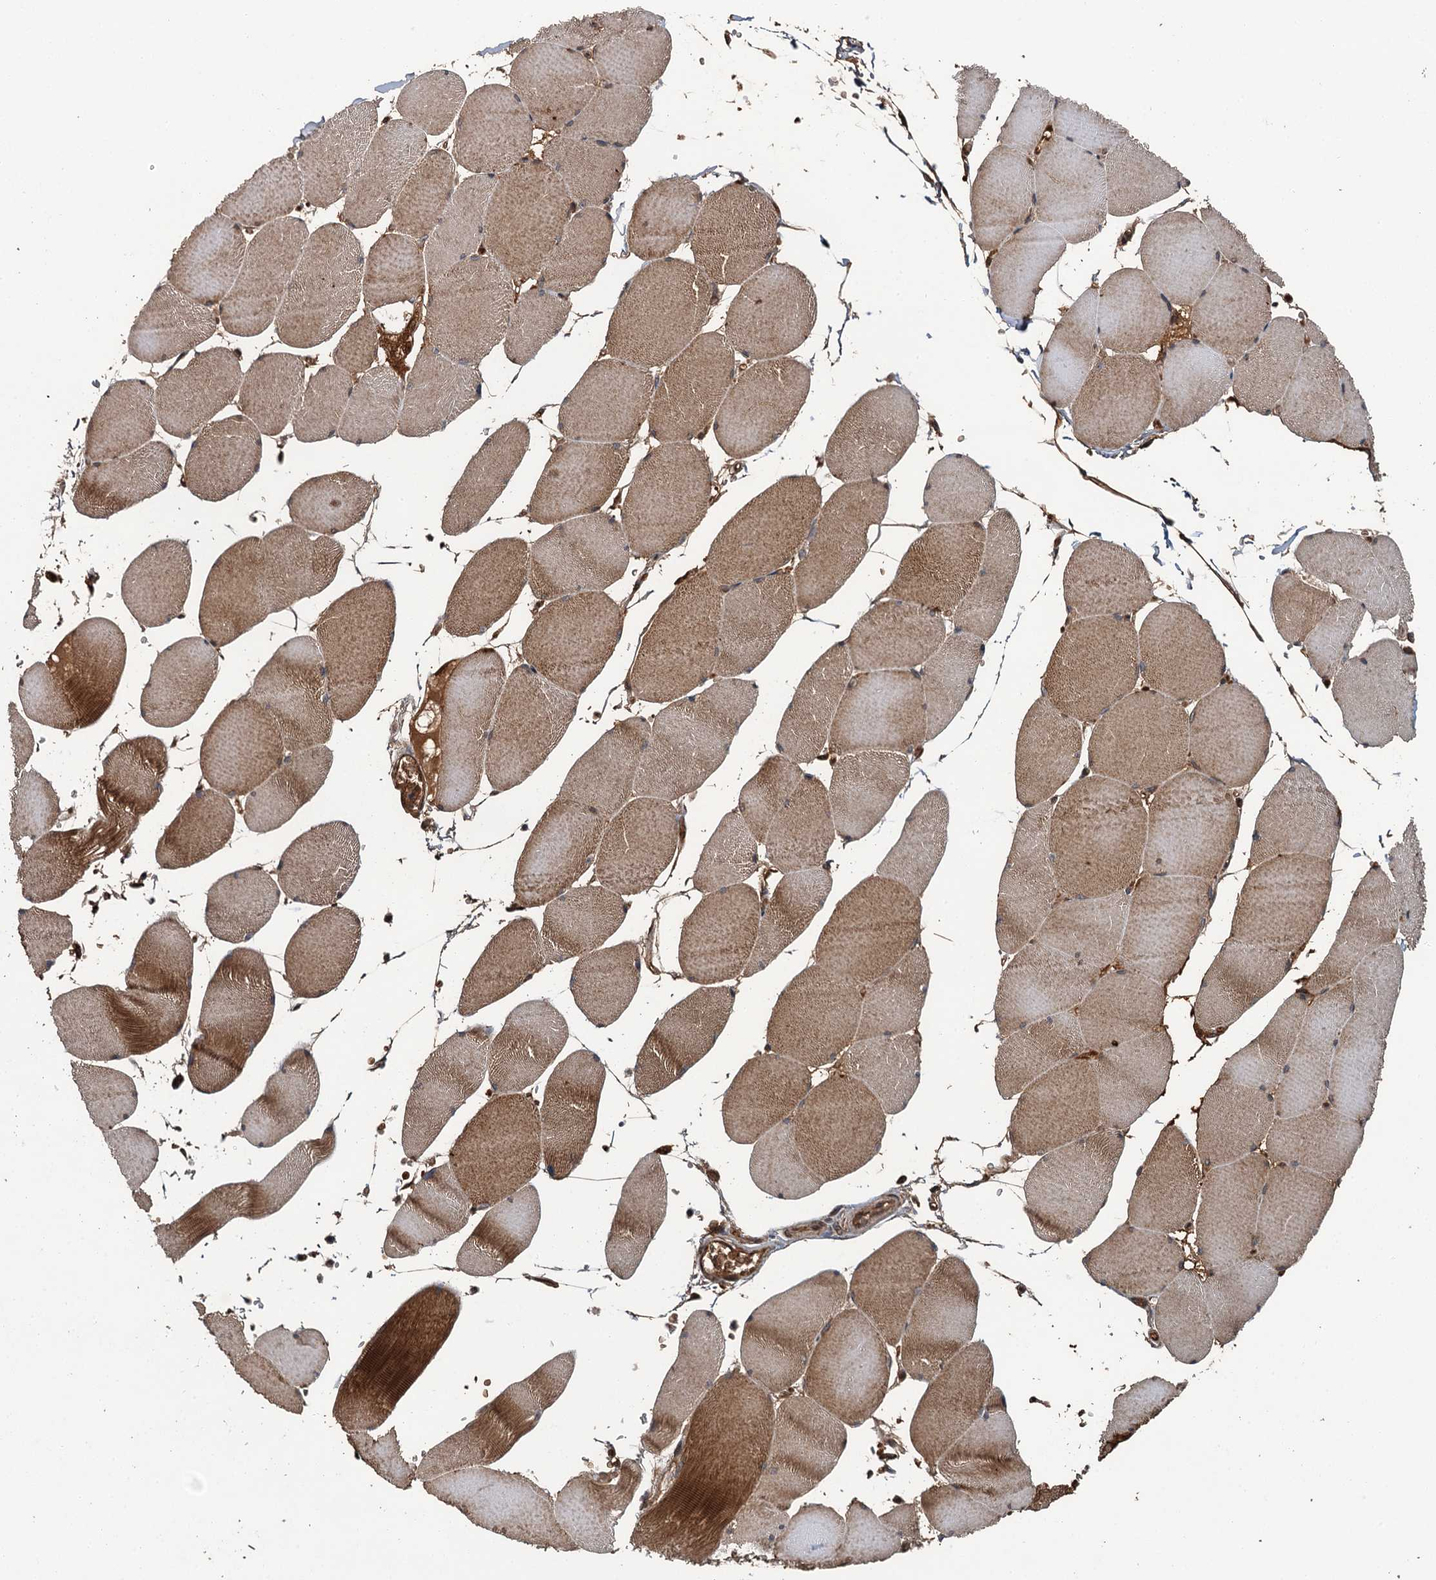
{"staining": {"intensity": "moderate", "quantity": "25%-75%", "location": "cytoplasmic/membranous"}, "tissue": "skeletal muscle", "cell_type": "Myocytes", "image_type": "normal", "snomed": [{"axis": "morphology", "description": "Normal tissue, NOS"}, {"axis": "topography", "description": "Skeletal muscle"}, {"axis": "topography", "description": "Head-Neck"}], "caption": "Moderate cytoplasmic/membranous staining for a protein is appreciated in about 25%-75% of myocytes of normal skeletal muscle using immunohistochemistry (IHC).", "gene": "SNX32", "patient": {"sex": "male", "age": 66}}